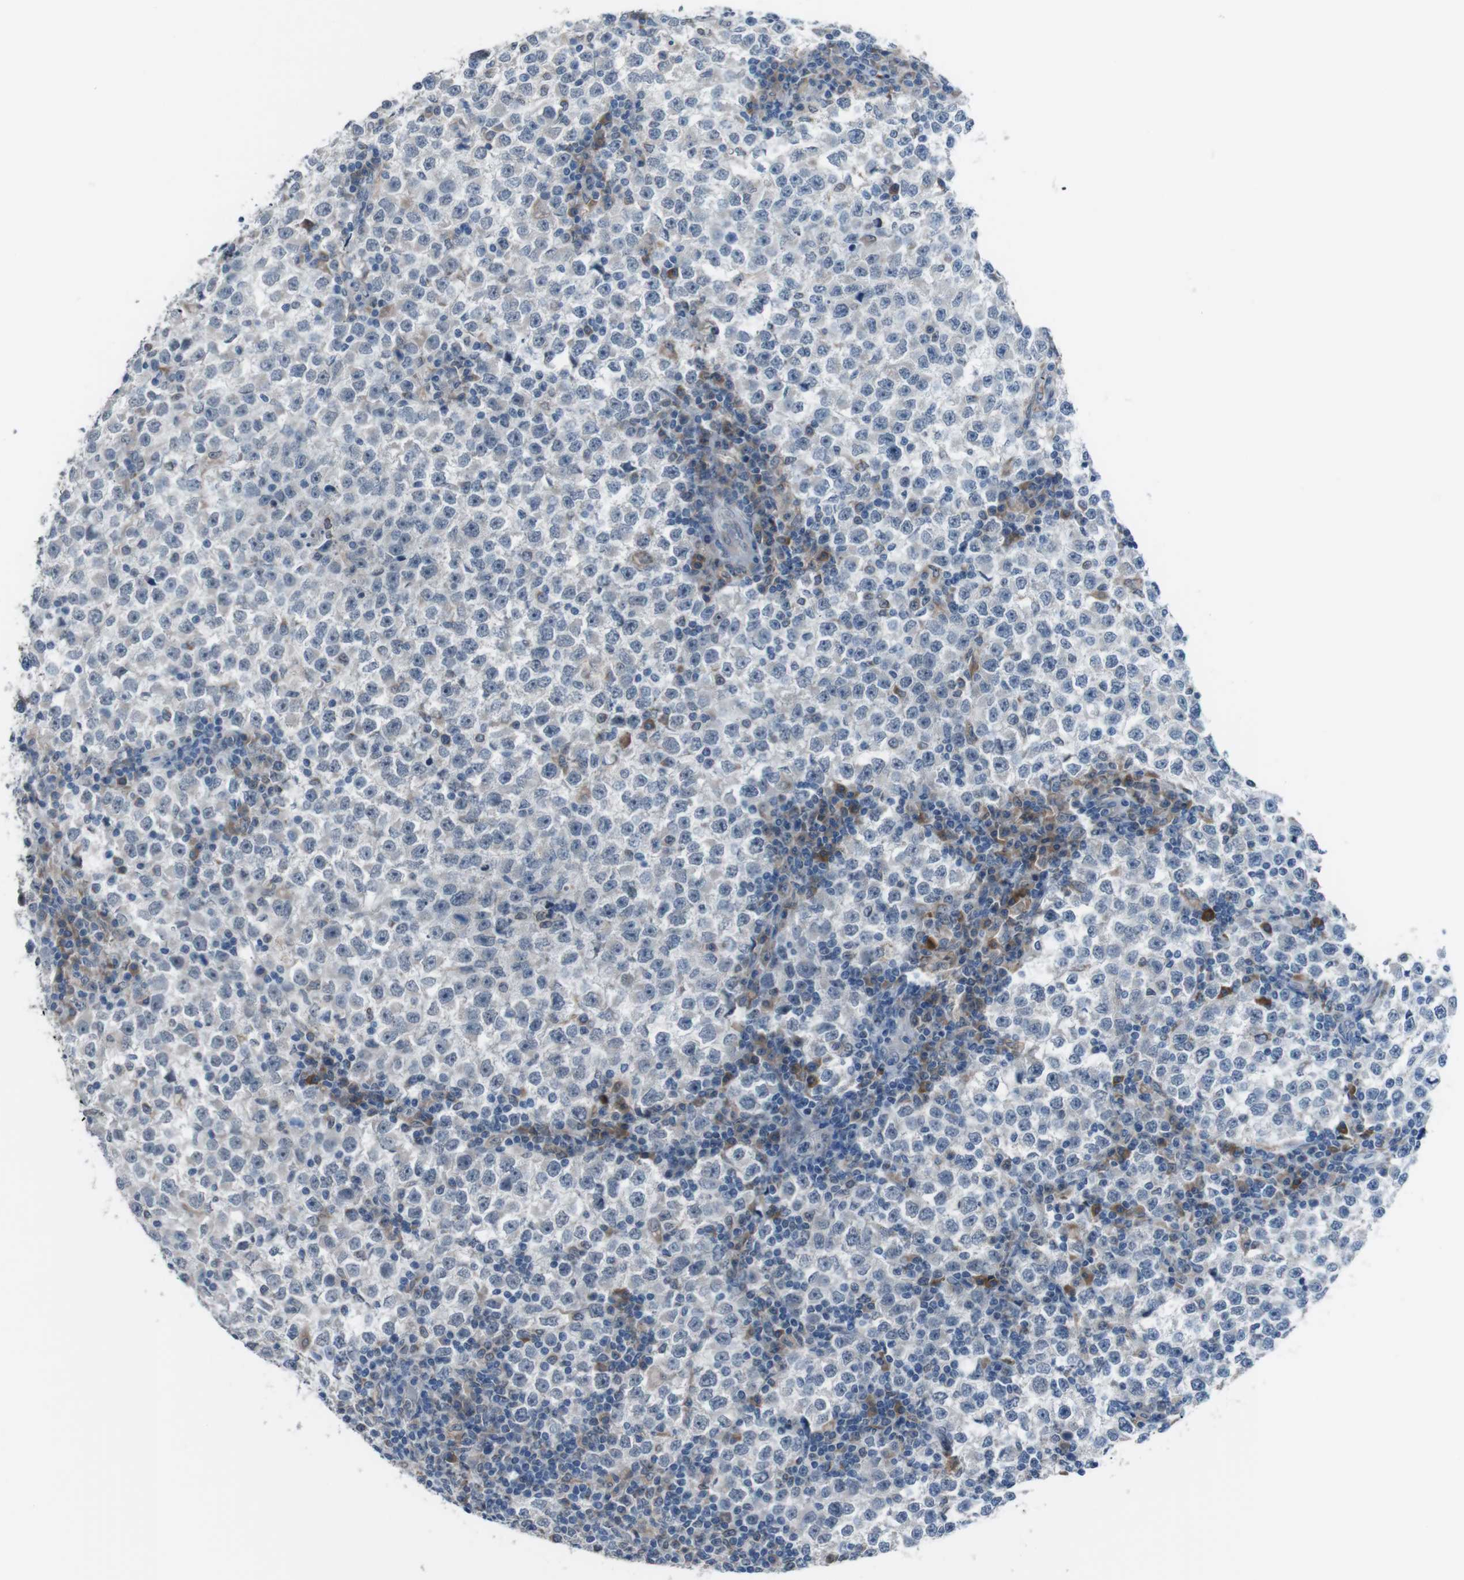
{"staining": {"intensity": "negative", "quantity": "none", "location": "none"}, "tissue": "testis cancer", "cell_type": "Tumor cells", "image_type": "cancer", "snomed": [{"axis": "morphology", "description": "Seminoma, NOS"}, {"axis": "topography", "description": "Testis"}], "caption": "DAB immunohistochemical staining of seminoma (testis) reveals no significant staining in tumor cells.", "gene": "CDH22", "patient": {"sex": "male", "age": 65}}